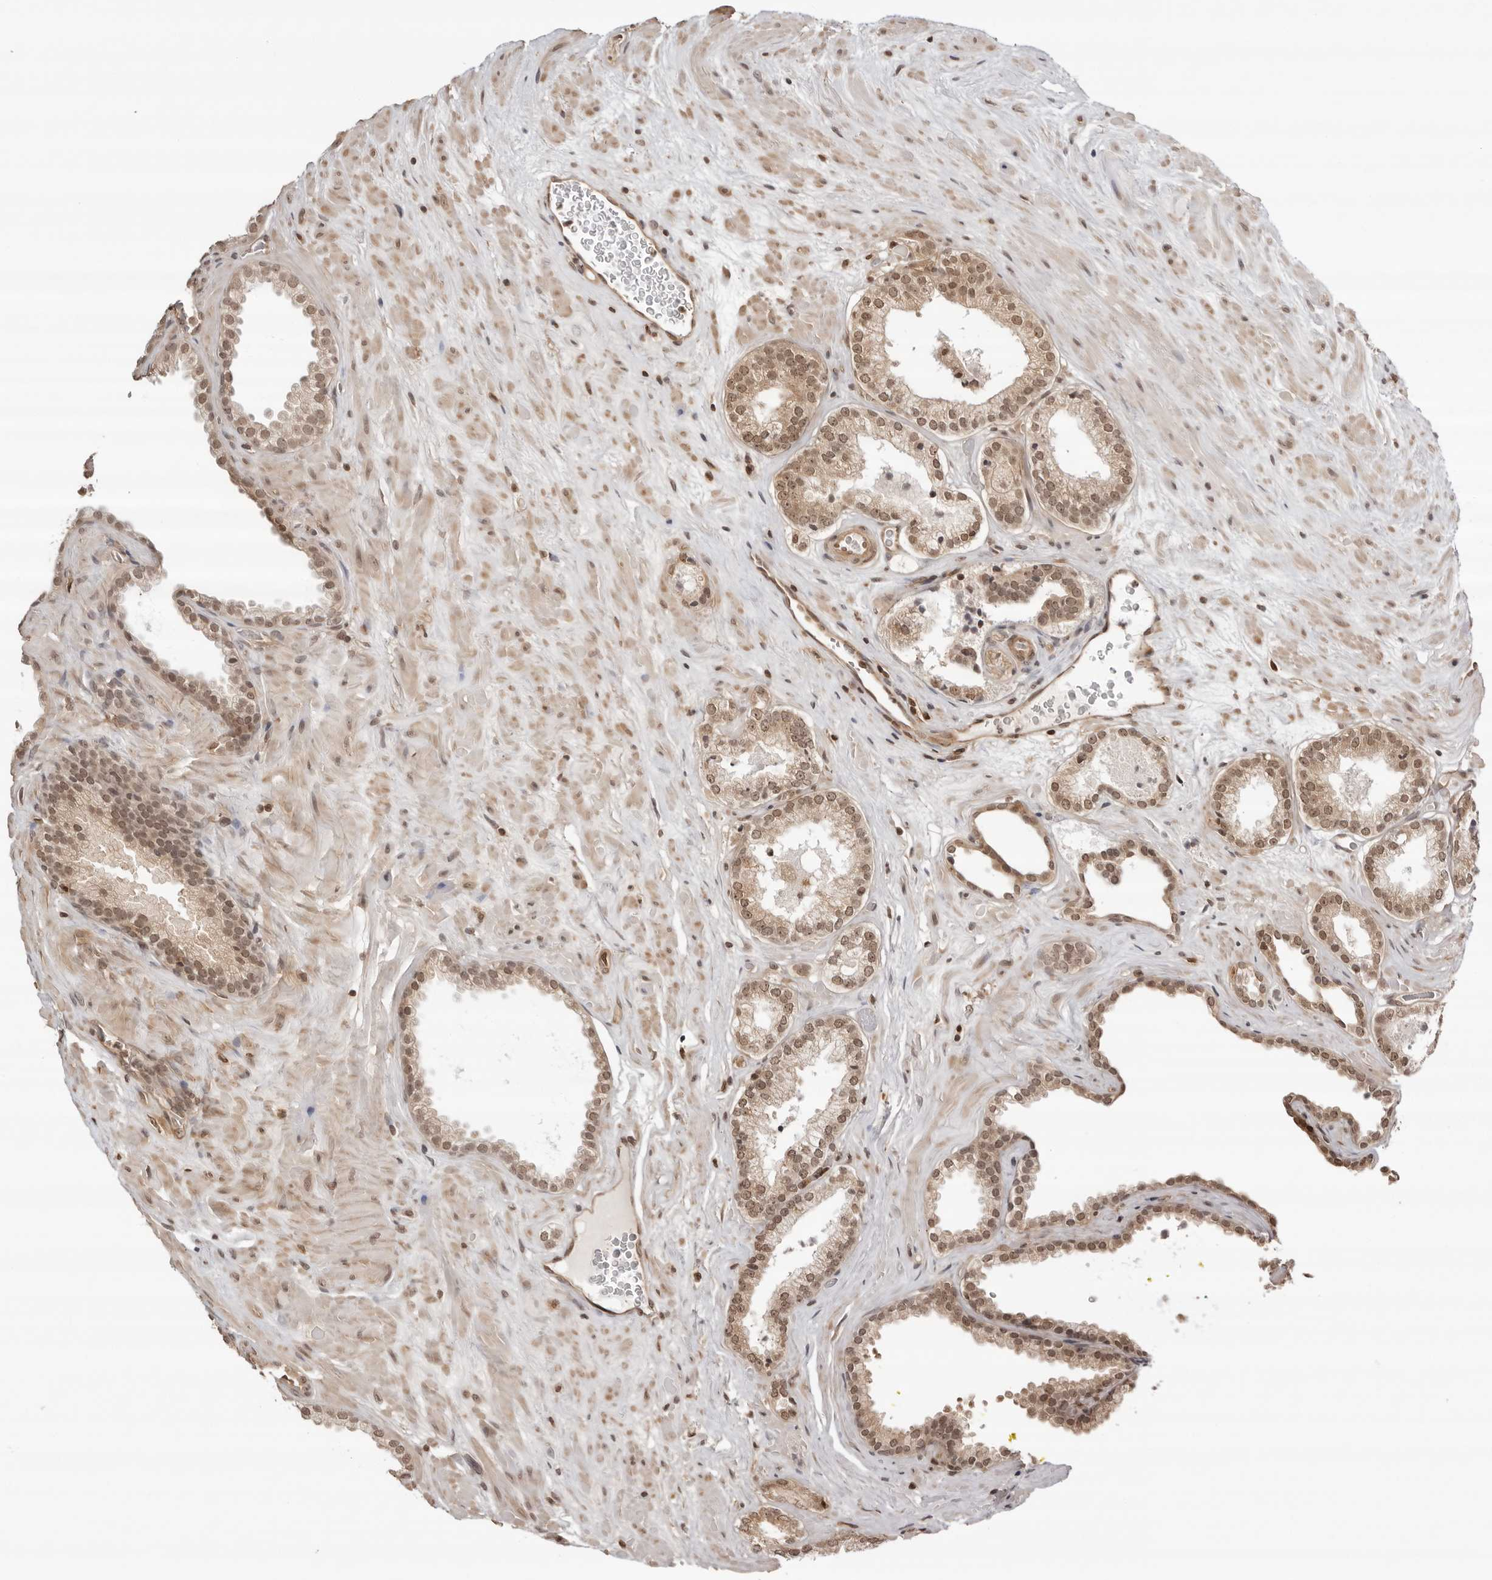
{"staining": {"intensity": "moderate", "quantity": ">75%", "location": "cytoplasmic/membranous,nuclear"}, "tissue": "prostate cancer", "cell_type": "Tumor cells", "image_type": "cancer", "snomed": [{"axis": "morphology", "description": "Adenocarcinoma, Low grade"}, {"axis": "topography", "description": "Prostate"}], "caption": "An image of prostate cancer (low-grade adenocarcinoma) stained for a protein exhibits moderate cytoplasmic/membranous and nuclear brown staining in tumor cells. Using DAB (brown) and hematoxylin (blue) stains, captured at high magnification using brightfield microscopy.", "gene": "SDE2", "patient": {"sex": "male", "age": 62}}